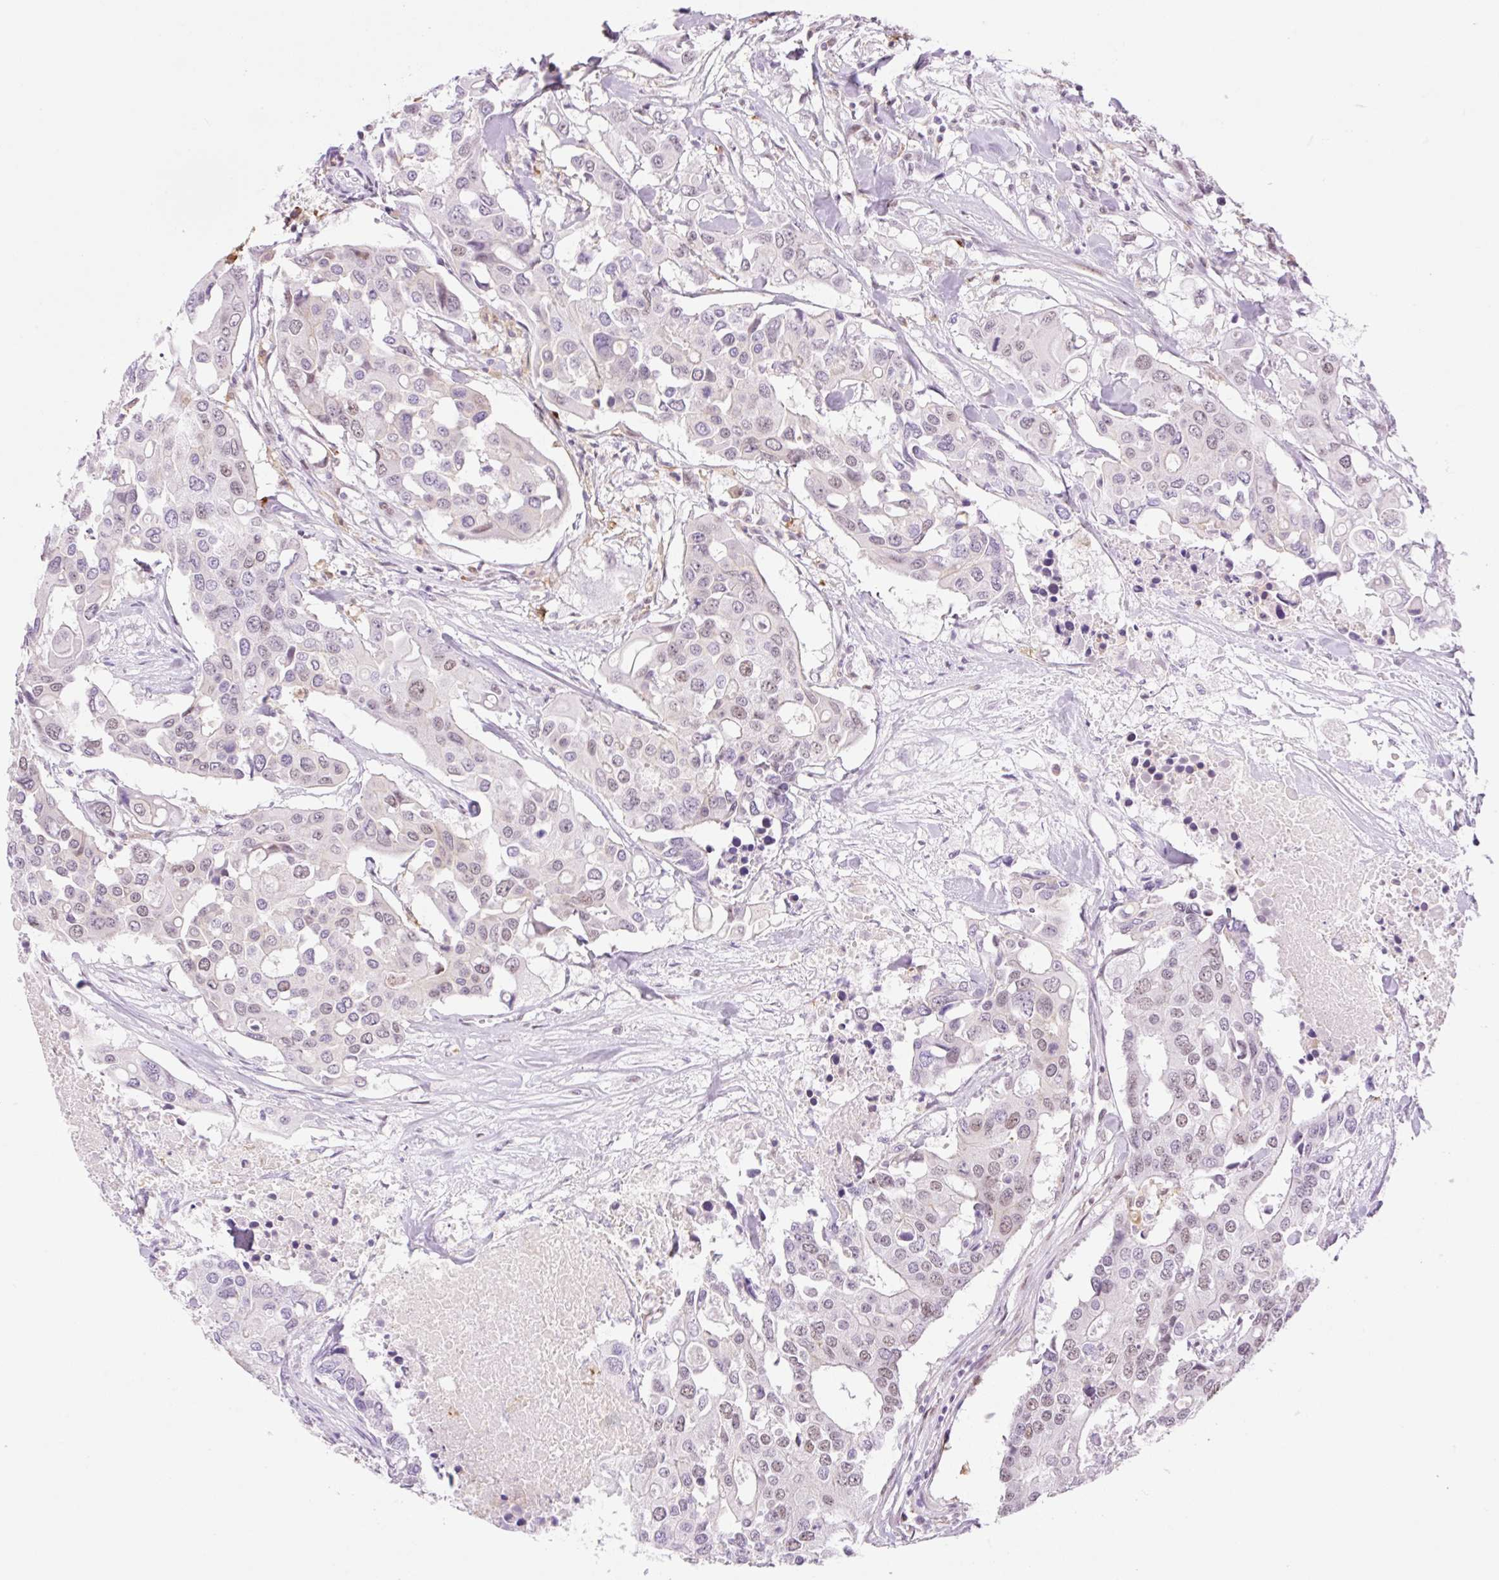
{"staining": {"intensity": "weak", "quantity": "25%-75%", "location": "nuclear"}, "tissue": "colorectal cancer", "cell_type": "Tumor cells", "image_type": "cancer", "snomed": [{"axis": "morphology", "description": "Adenocarcinoma, NOS"}, {"axis": "topography", "description": "Colon"}], "caption": "Protein staining of colorectal adenocarcinoma tissue displays weak nuclear expression in approximately 25%-75% of tumor cells. The protein of interest is shown in brown color, while the nuclei are stained blue.", "gene": "PALM3", "patient": {"sex": "male", "age": 77}}